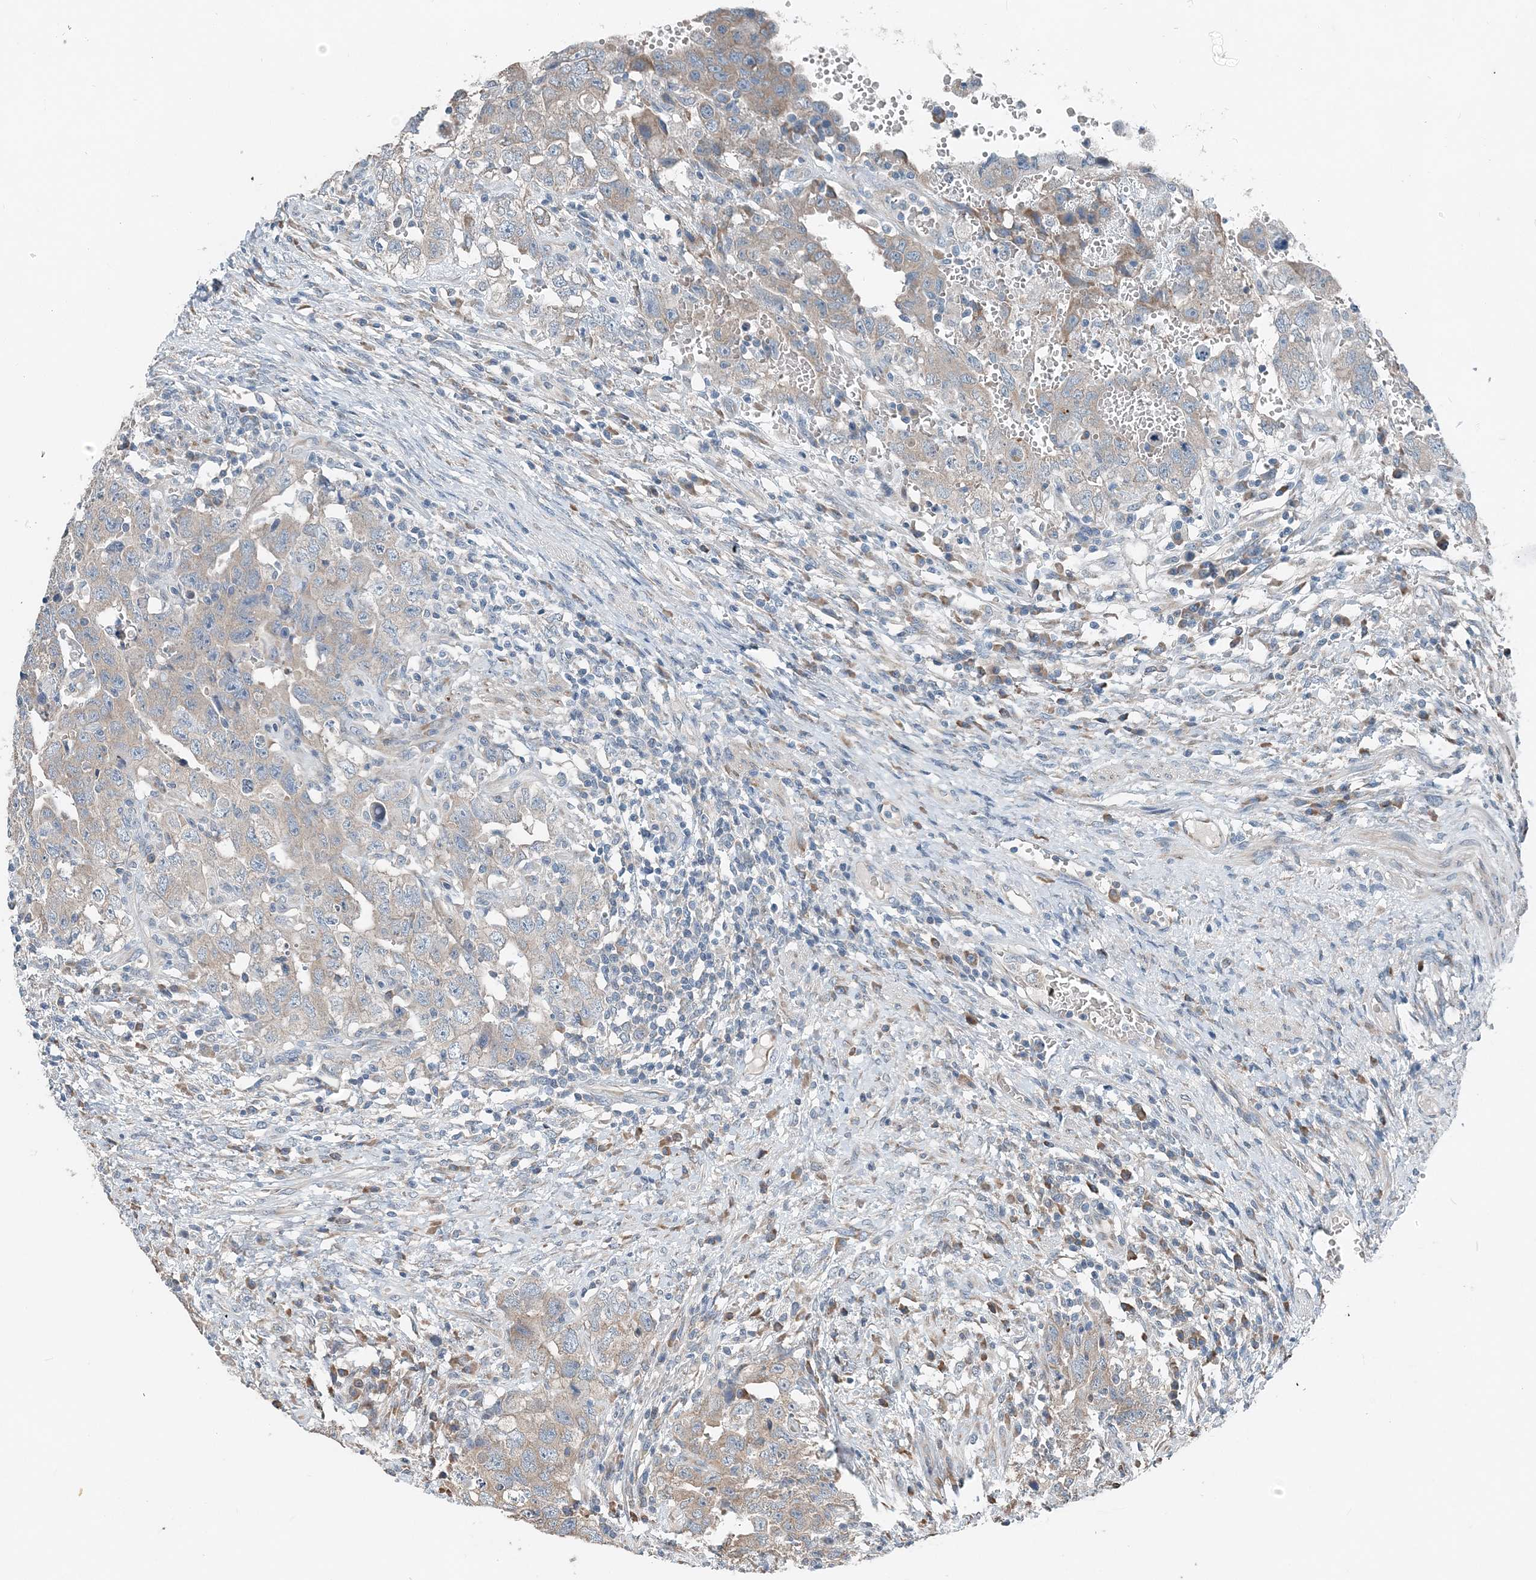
{"staining": {"intensity": "weak", "quantity": "<25%", "location": "cytoplasmic/membranous"}, "tissue": "testis cancer", "cell_type": "Tumor cells", "image_type": "cancer", "snomed": [{"axis": "morphology", "description": "Carcinoma, Embryonal, NOS"}, {"axis": "topography", "description": "Testis"}], "caption": "The micrograph shows no significant expression in tumor cells of embryonal carcinoma (testis).", "gene": "EEF1A2", "patient": {"sex": "male", "age": 26}}